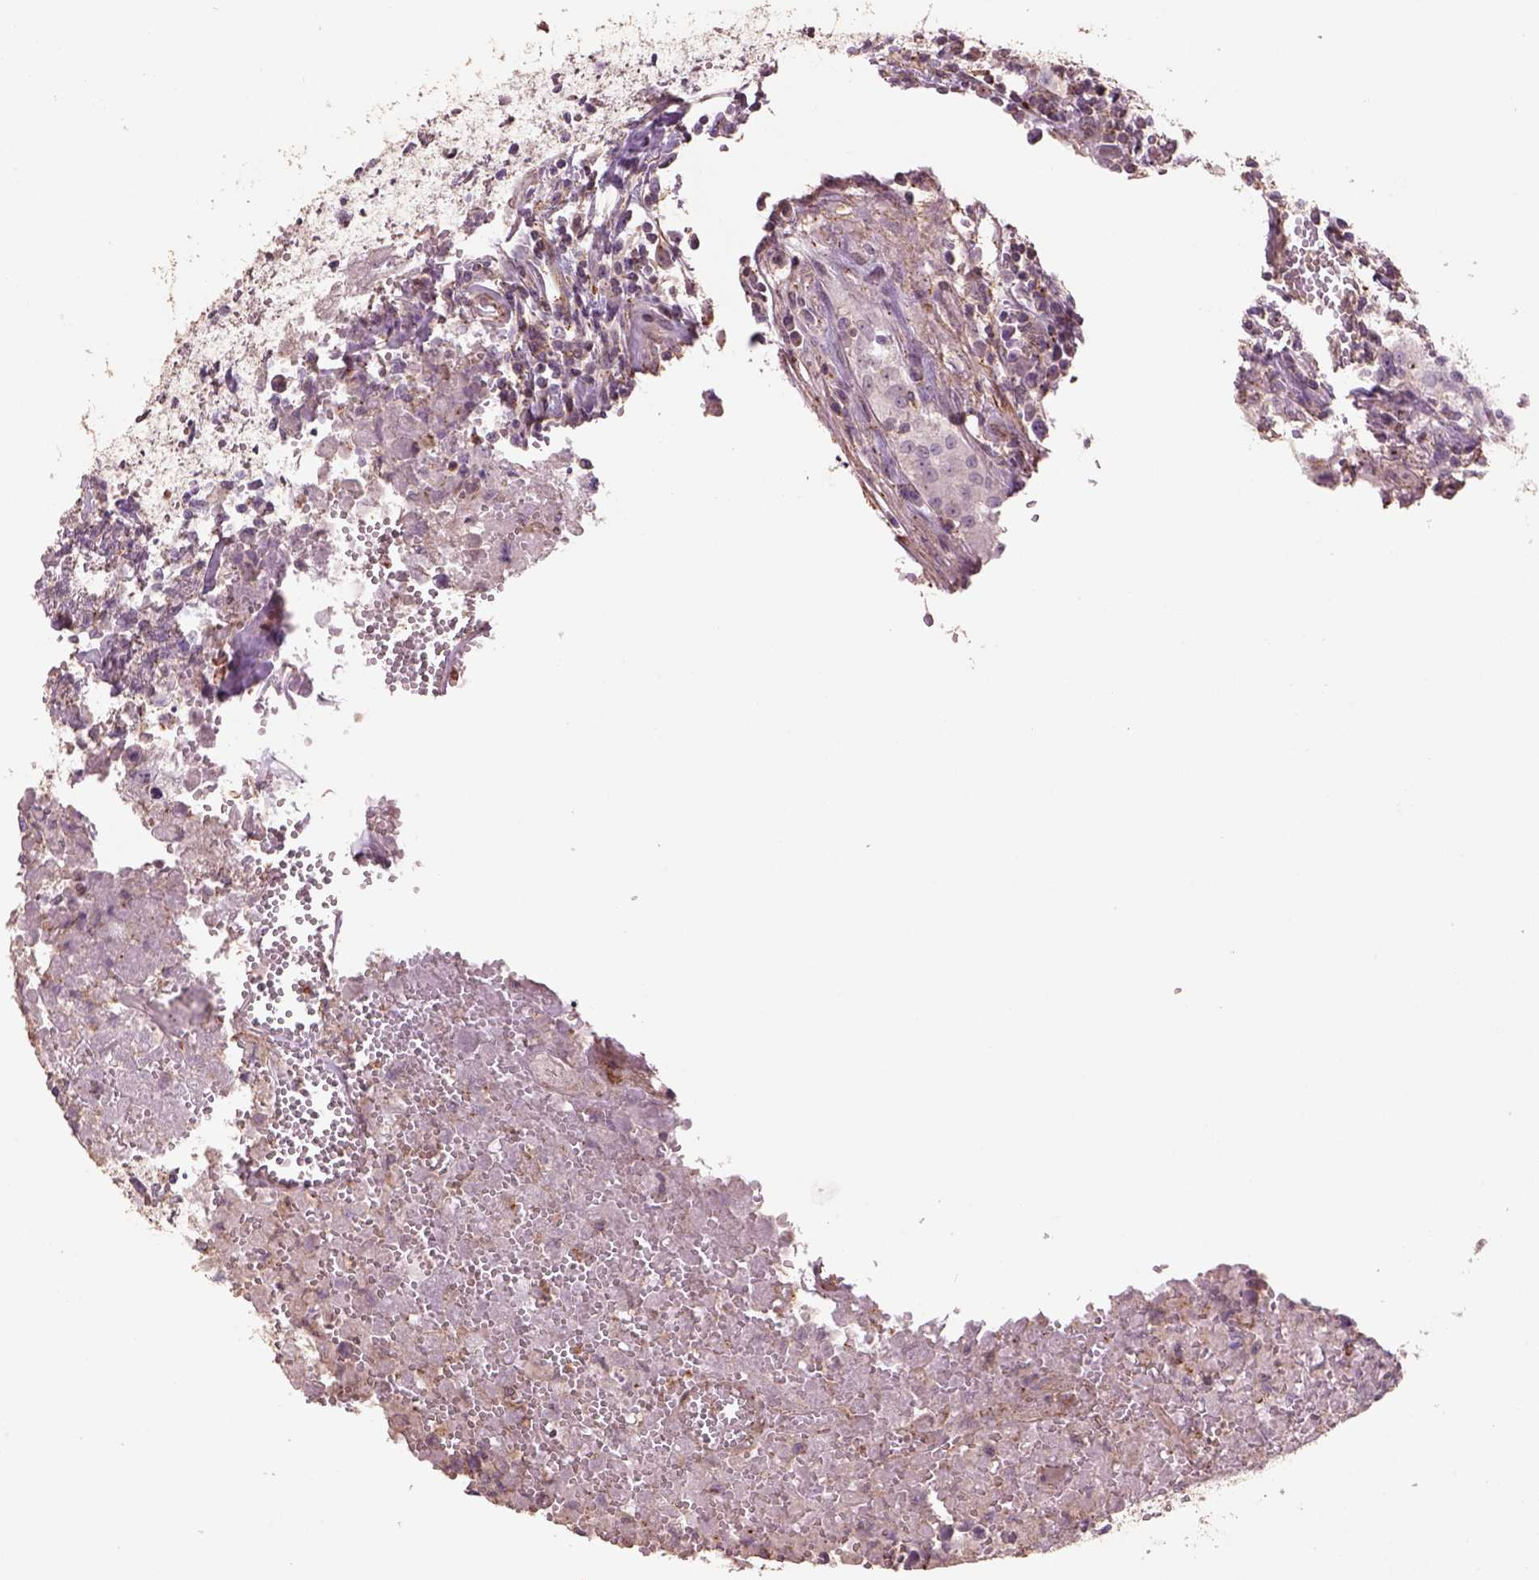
{"staining": {"intensity": "negative", "quantity": "none", "location": "none"}, "tissue": "testis cancer", "cell_type": "Tumor cells", "image_type": "cancer", "snomed": [{"axis": "morphology", "description": "Carcinoma, Embryonal, NOS"}, {"axis": "topography", "description": "Testis"}], "caption": "Embryonal carcinoma (testis) was stained to show a protein in brown. There is no significant staining in tumor cells.", "gene": "LIN7A", "patient": {"sex": "male", "age": 36}}